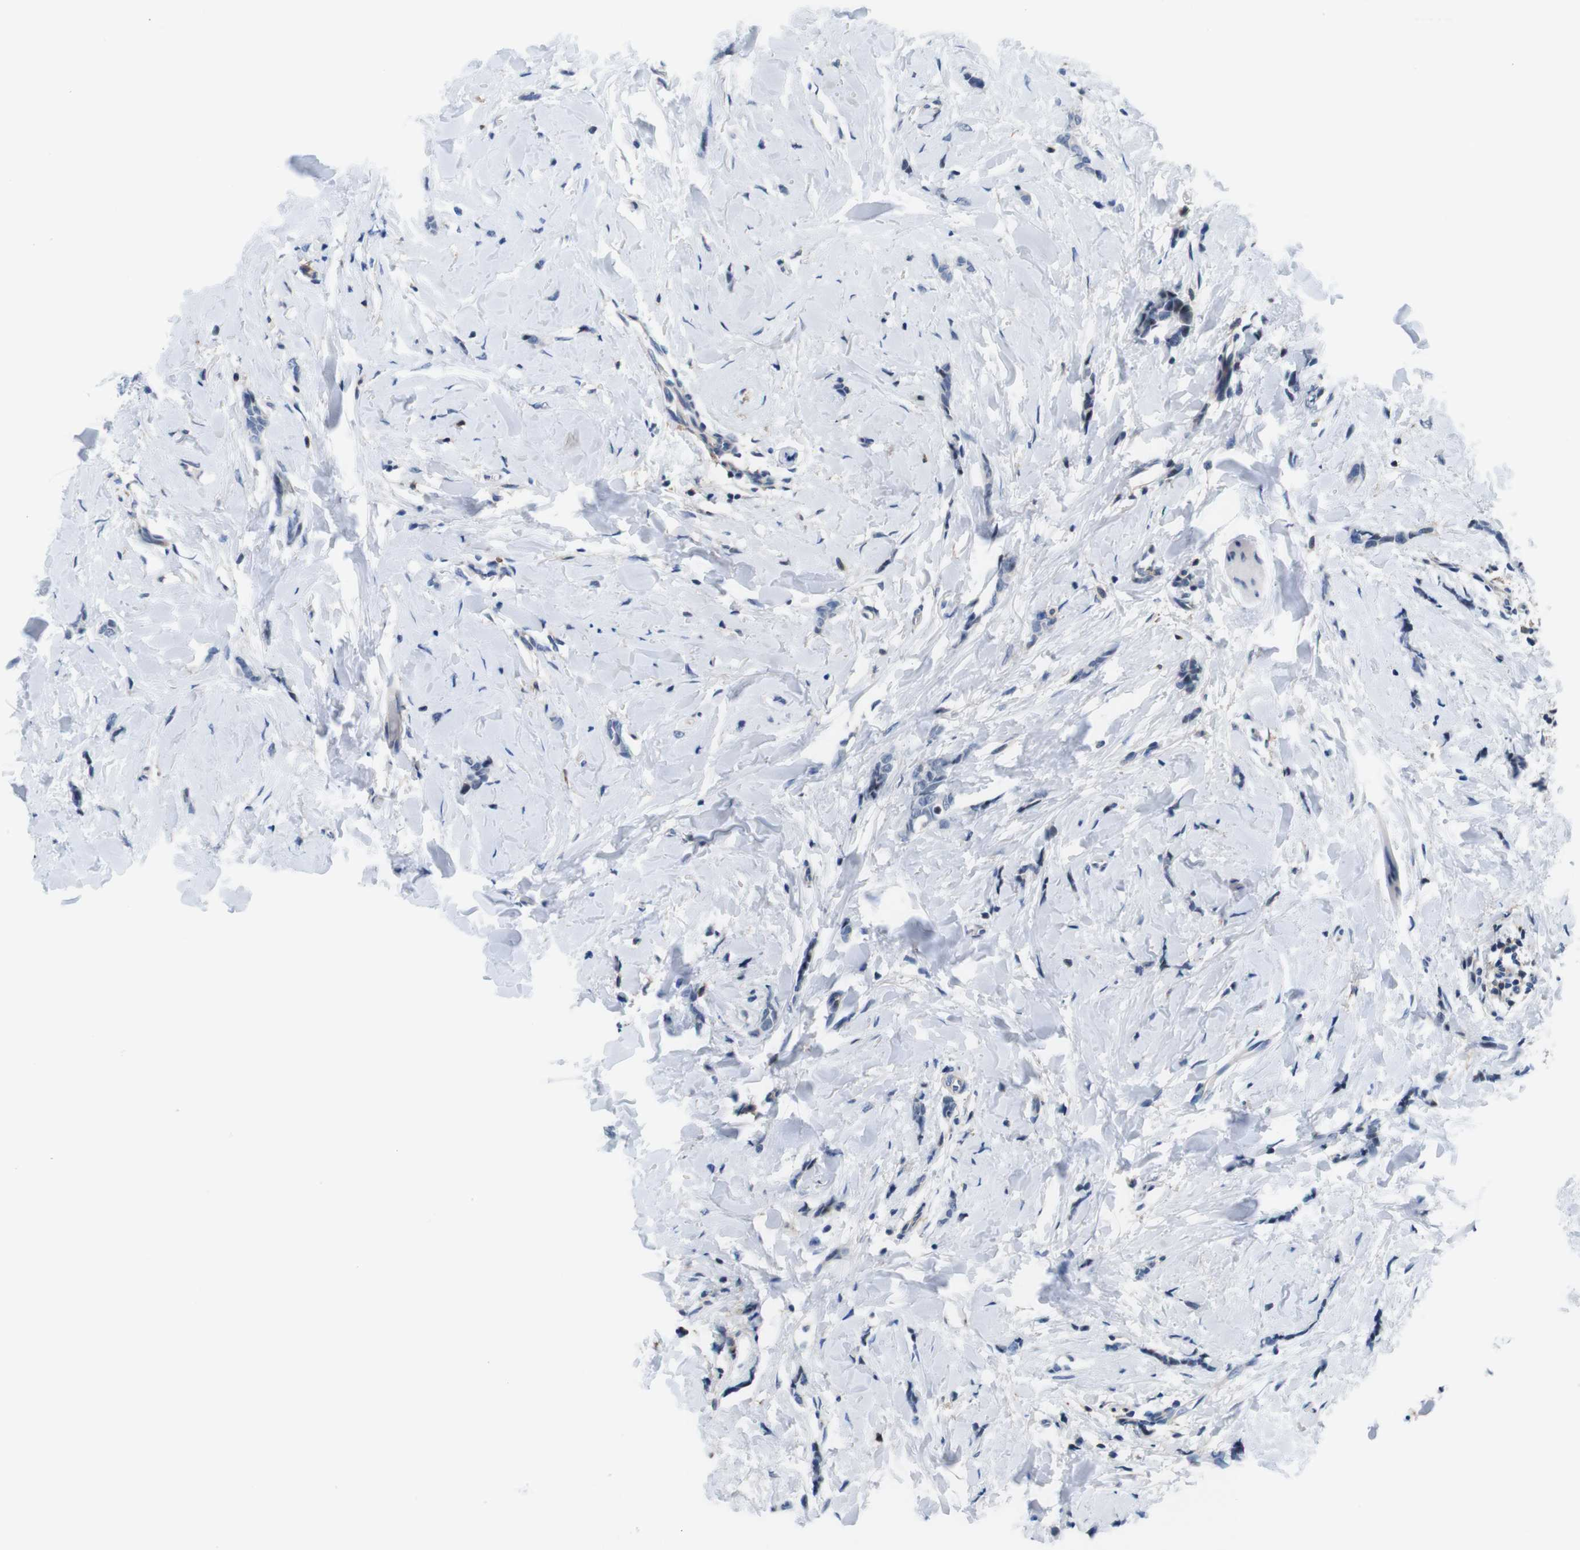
{"staining": {"intensity": "negative", "quantity": "none", "location": "none"}, "tissue": "breast cancer", "cell_type": "Tumor cells", "image_type": "cancer", "snomed": [{"axis": "morphology", "description": "Lobular carcinoma"}, {"axis": "topography", "description": "Skin"}, {"axis": "topography", "description": "Breast"}], "caption": "Photomicrograph shows no significant protein staining in tumor cells of breast cancer (lobular carcinoma). (DAB (3,3'-diaminobenzidine) immunohistochemistry, high magnification).", "gene": "CD300C", "patient": {"sex": "female", "age": 46}}